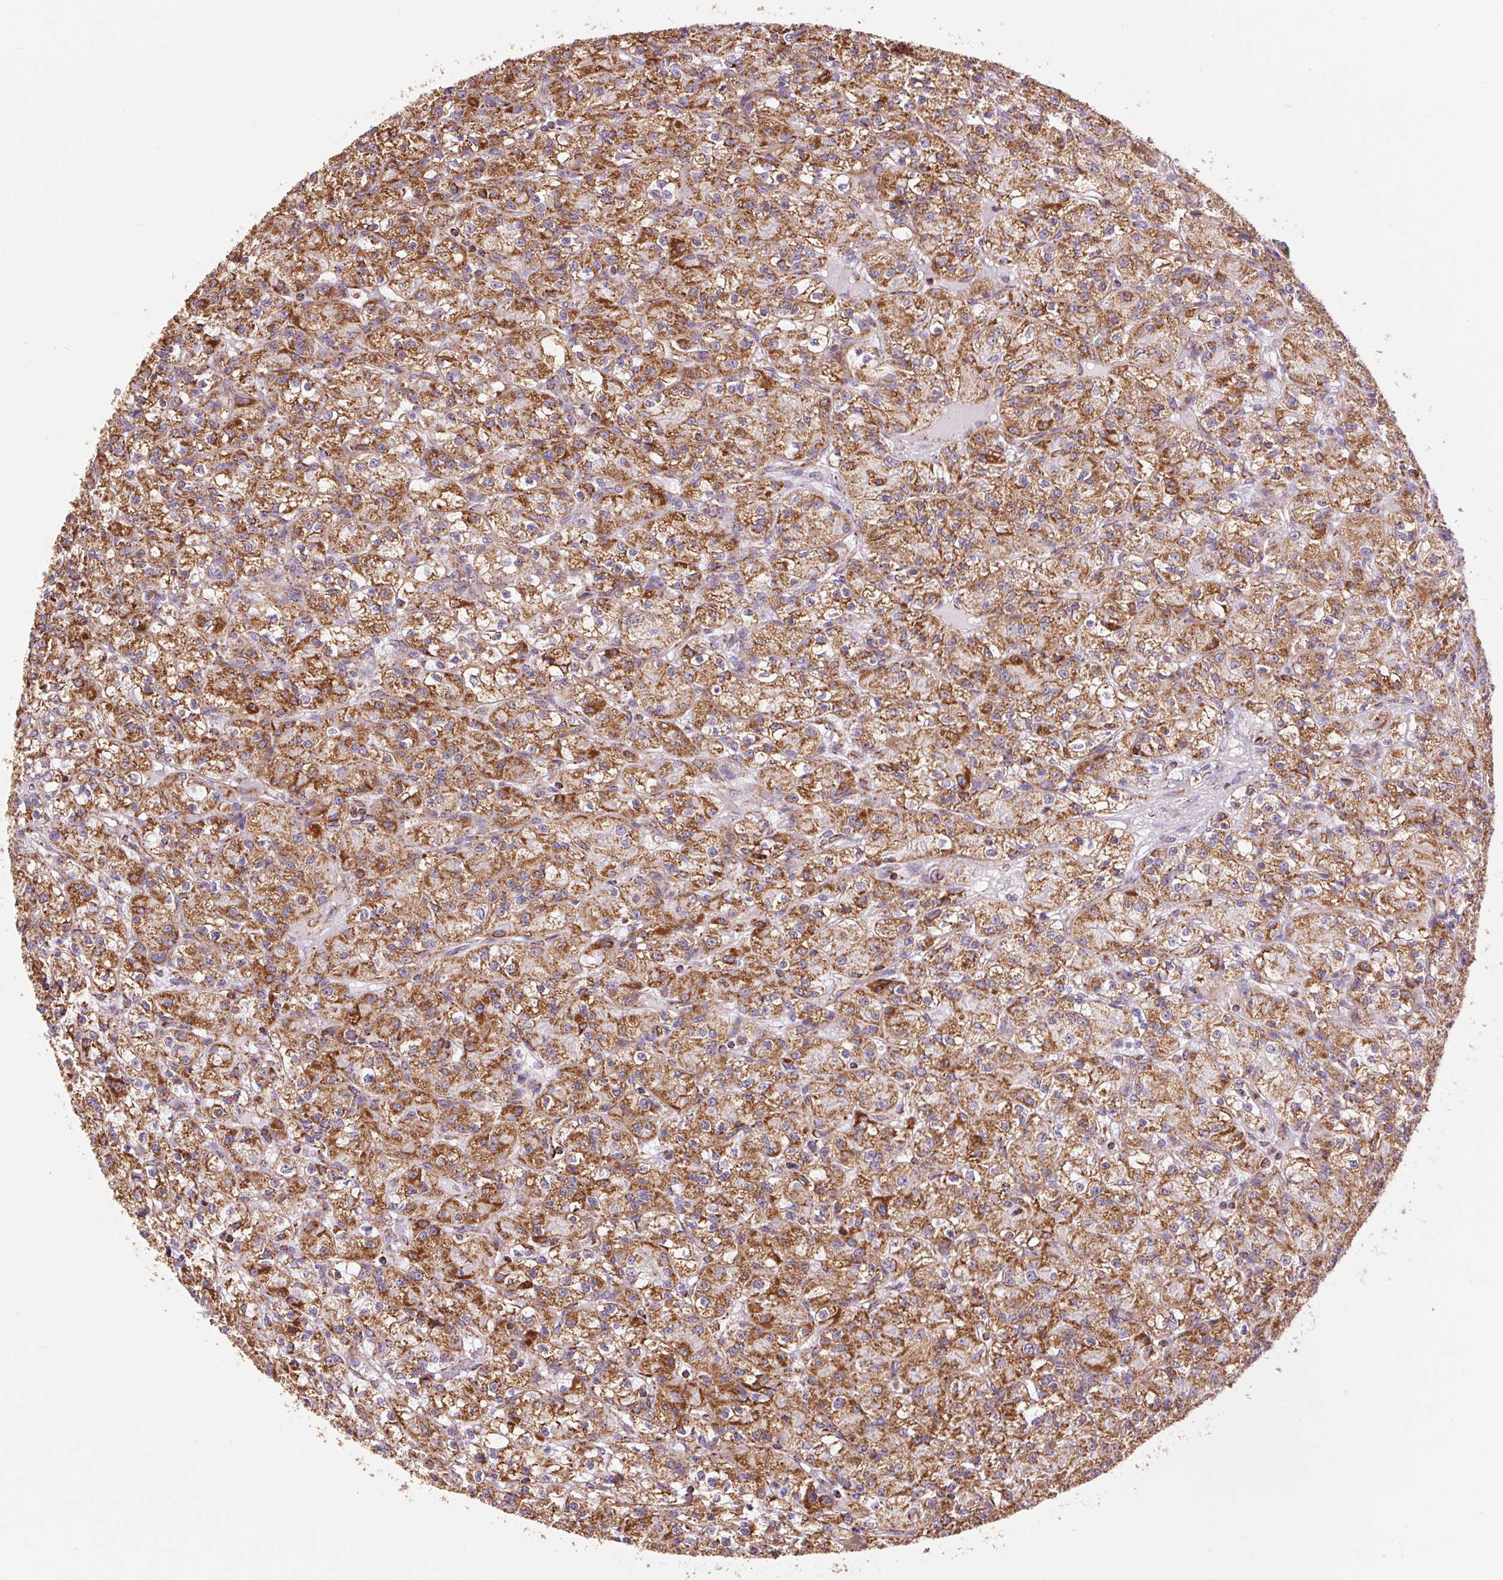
{"staining": {"intensity": "strong", "quantity": ">75%", "location": "cytoplasmic/membranous"}, "tissue": "renal cancer", "cell_type": "Tumor cells", "image_type": "cancer", "snomed": [{"axis": "morphology", "description": "Adenocarcinoma, NOS"}, {"axis": "topography", "description": "Kidney"}], "caption": "Protein staining by IHC shows strong cytoplasmic/membranous expression in approximately >75% of tumor cells in adenocarcinoma (renal).", "gene": "ATP5PB", "patient": {"sex": "female", "age": 70}}